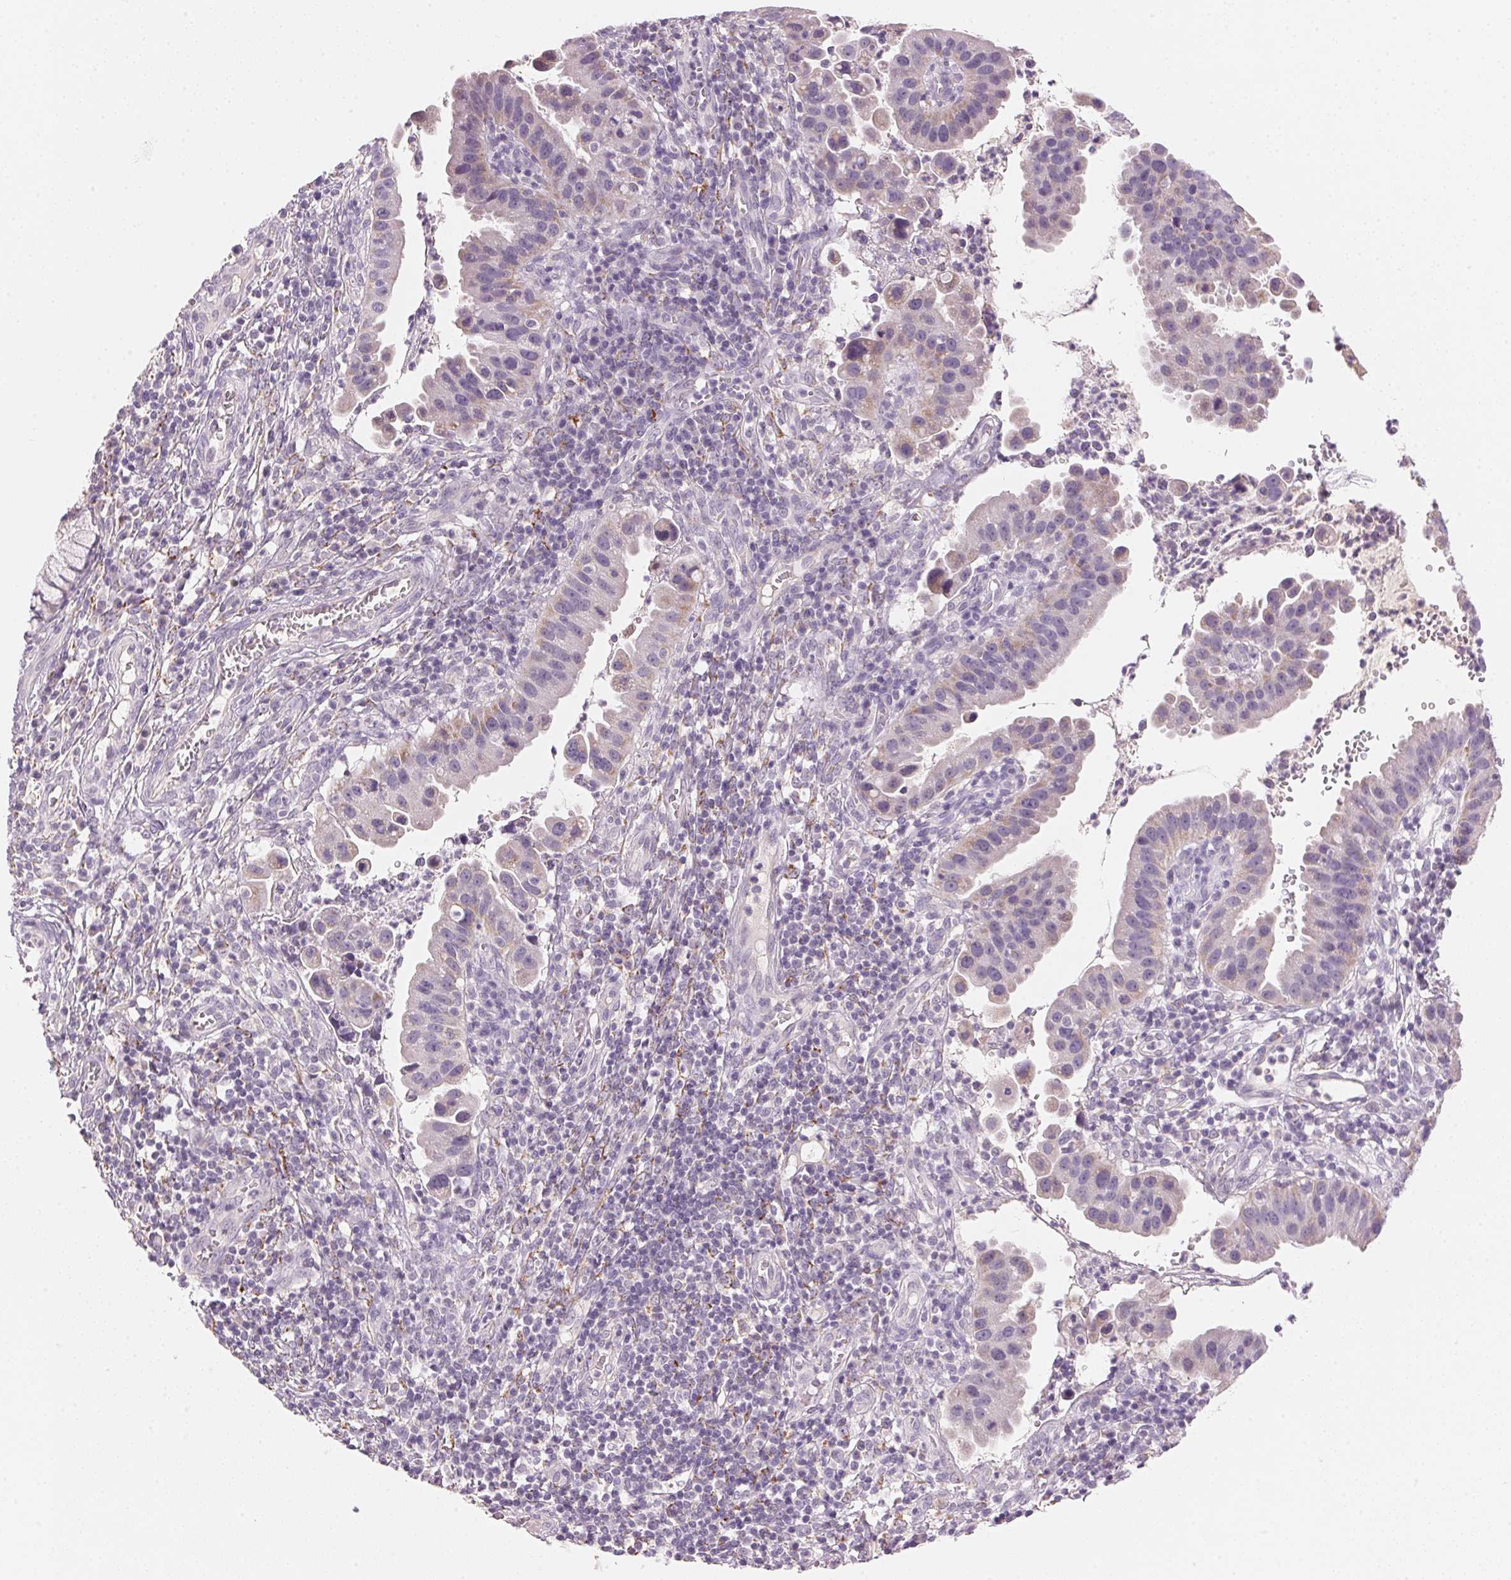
{"staining": {"intensity": "negative", "quantity": "none", "location": "none"}, "tissue": "cervical cancer", "cell_type": "Tumor cells", "image_type": "cancer", "snomed": [{"axis": "morphology", "description": "Adenocarcinoma, NOS"}, {"axis": "topography", "description": "Cervix"}], "caption": "Tumor cells show no significant expression in cervical cancer.", "gene": "CYP11B1", "patient": {"sex": "female", "age": 34}}